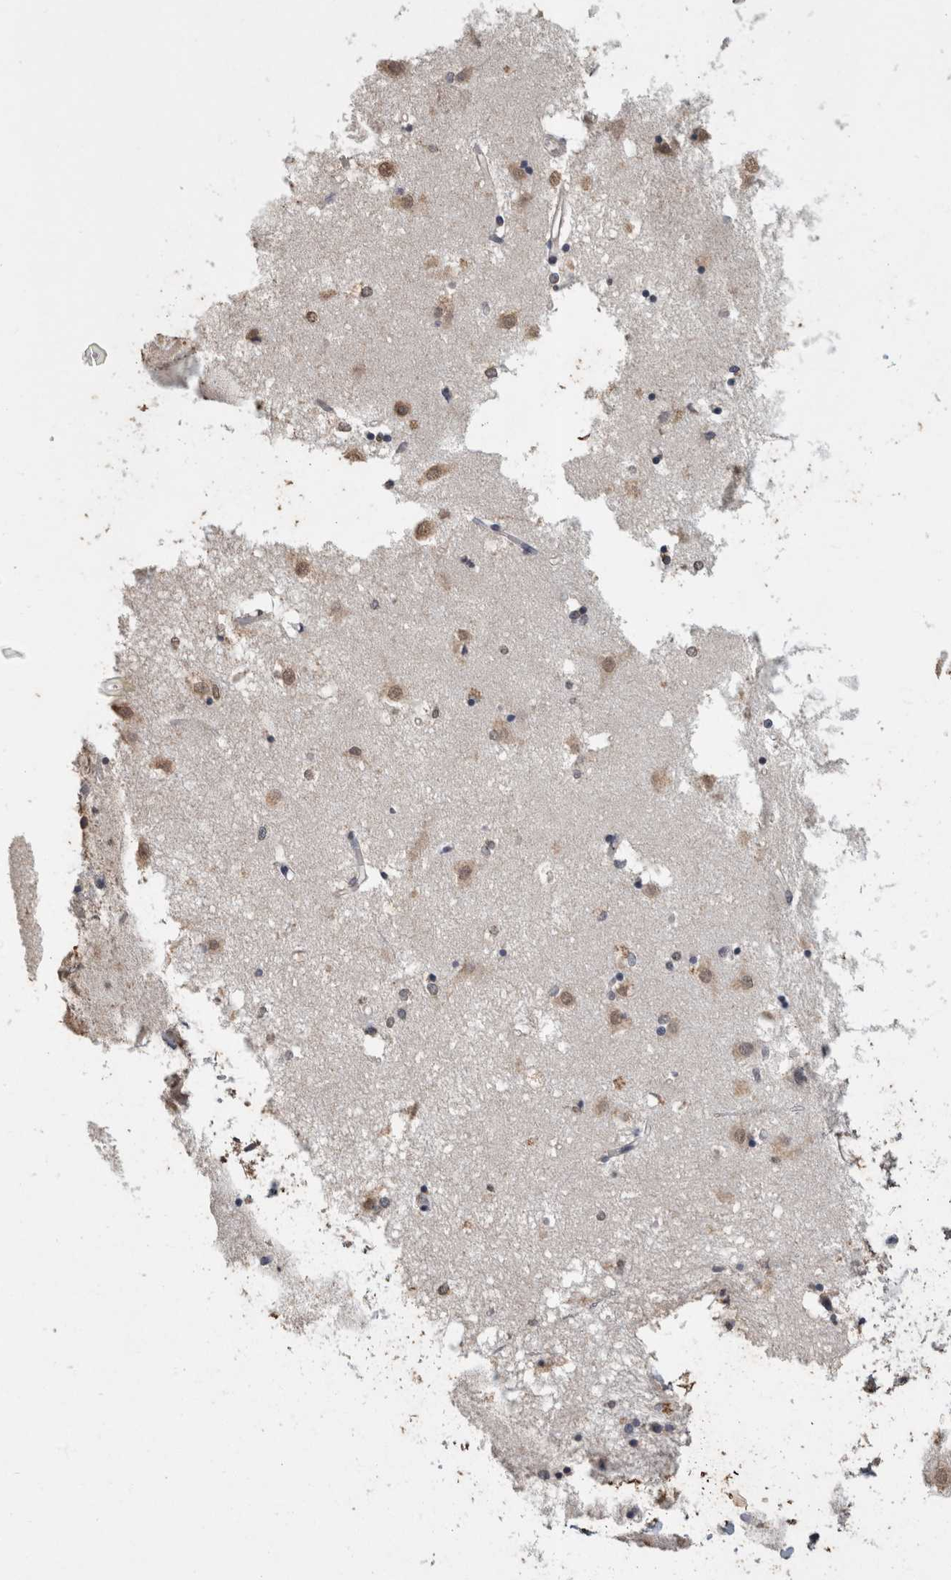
{"staining": {"intensity": "weak", "quantity": "25%-75%", "location": "nuclear"}, "tissue": "caudate", "cell_type": "Glial cells", "image_type": "normal", "snomed": [{"axis": "morphology", "description": "Normal tissue, NOS"}, {"axis": "topography", "description": "Lateral ventricle wall"}], "caption": "This histopathology image reveals immunohistochemistry (IHC) staining of benign caudate, with low weak nuclear staining in about 25%-75% of glial cells.", "gene": "LTBP1", "patient": {"sex": "male", "age": 45}}